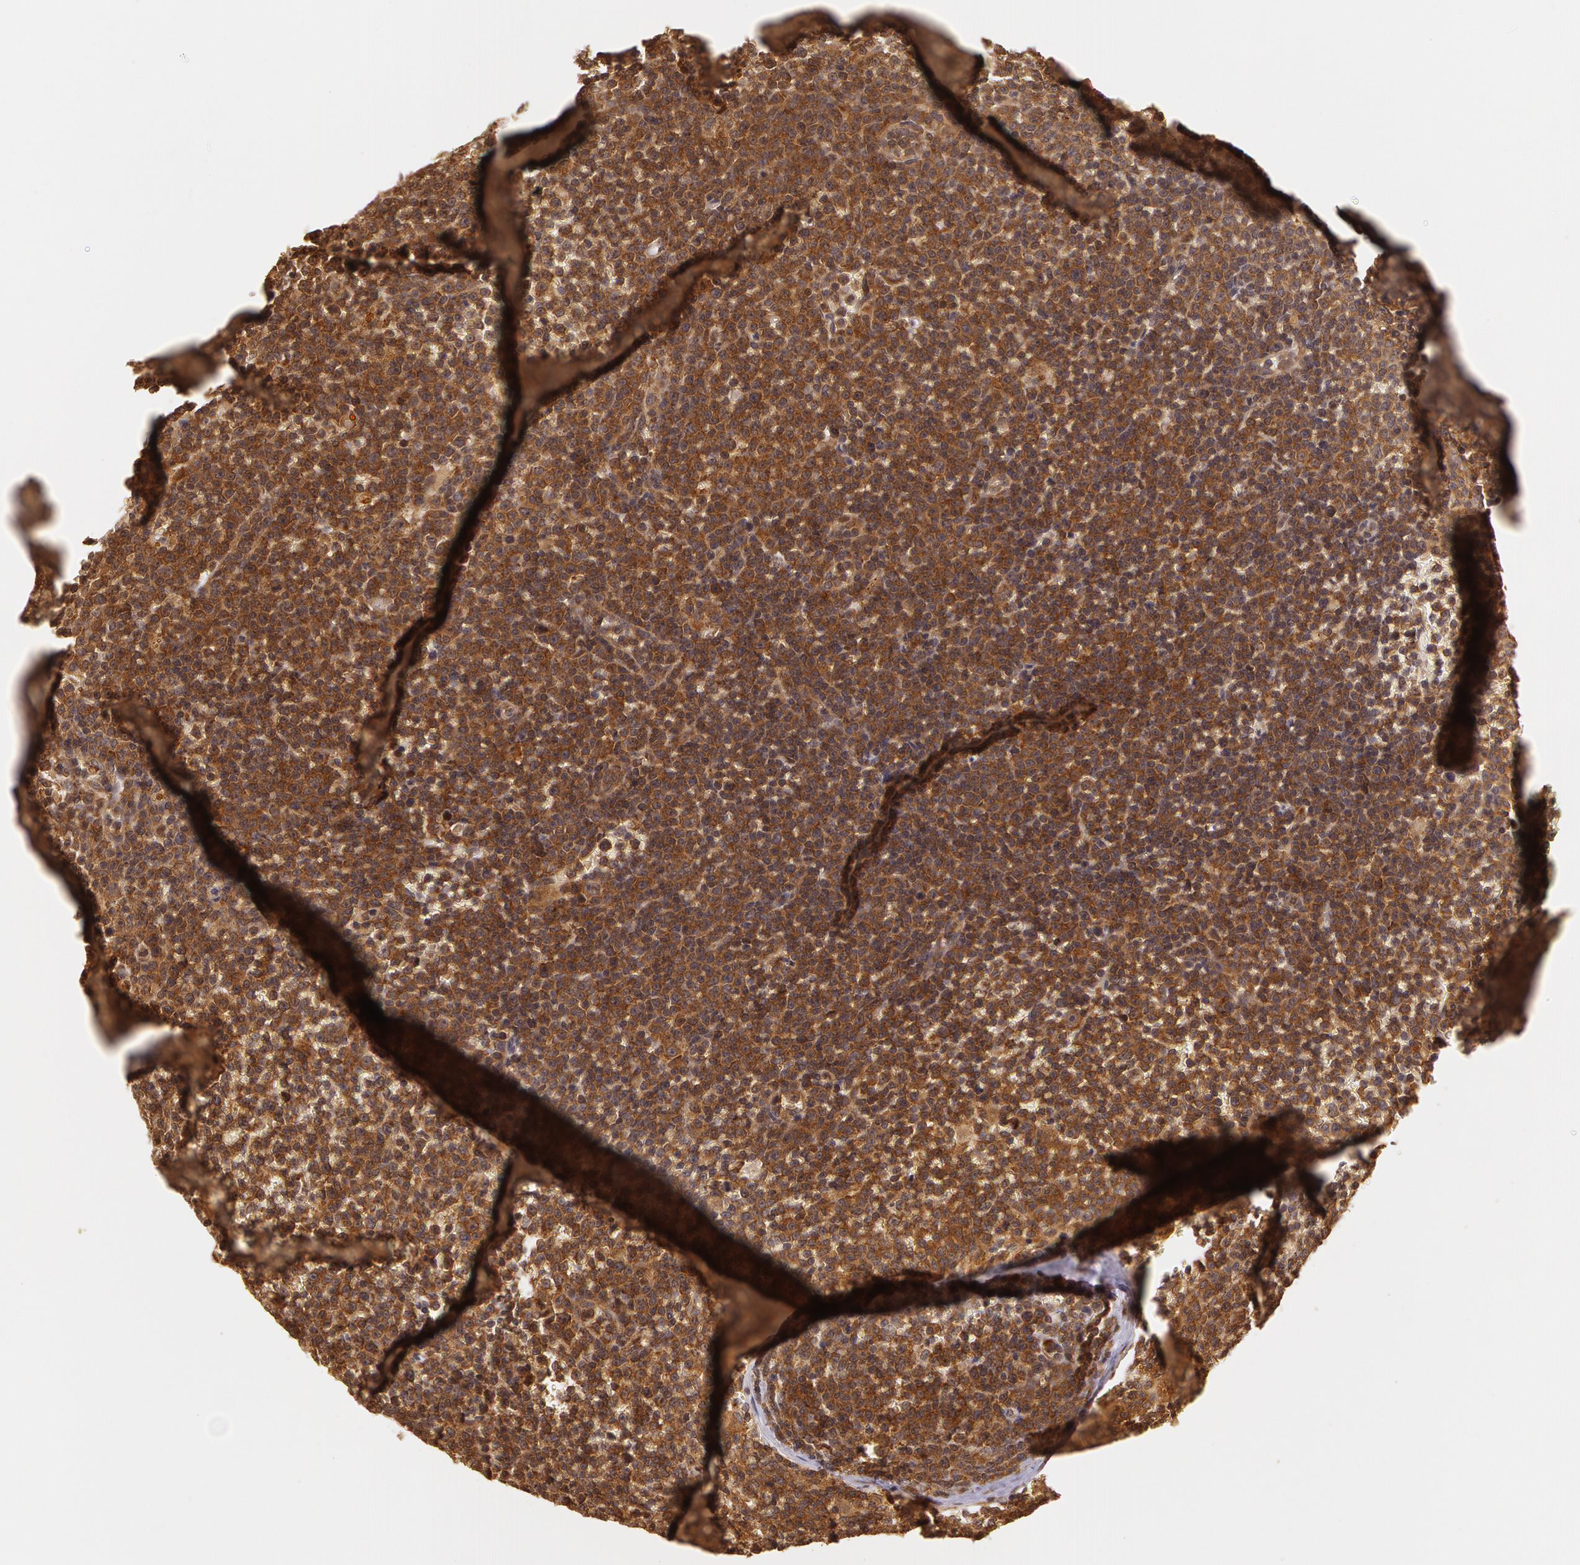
{"staining": {"intensity": "strong", "quantity": ">75%", "location": "cytoplasmic/membranous"}, "tissue": "lymphoma", "cell_type": "Tumor cells", "image_type": "cancer", "snomed": [{"axis": "morphology", "description": "Malignant lymphoma, non-Hodgkin's type, Low grade"}, {"axis": "topography", "description": "Lymph node"}], "caption": "Human lymphoma stained for a protein (brown) reveals strong cytoplasmic/membranous positive positivity in about >75% of tumor cells.", "gene": "ASCC2", "patient": {"sex": "male", "age": 50}}